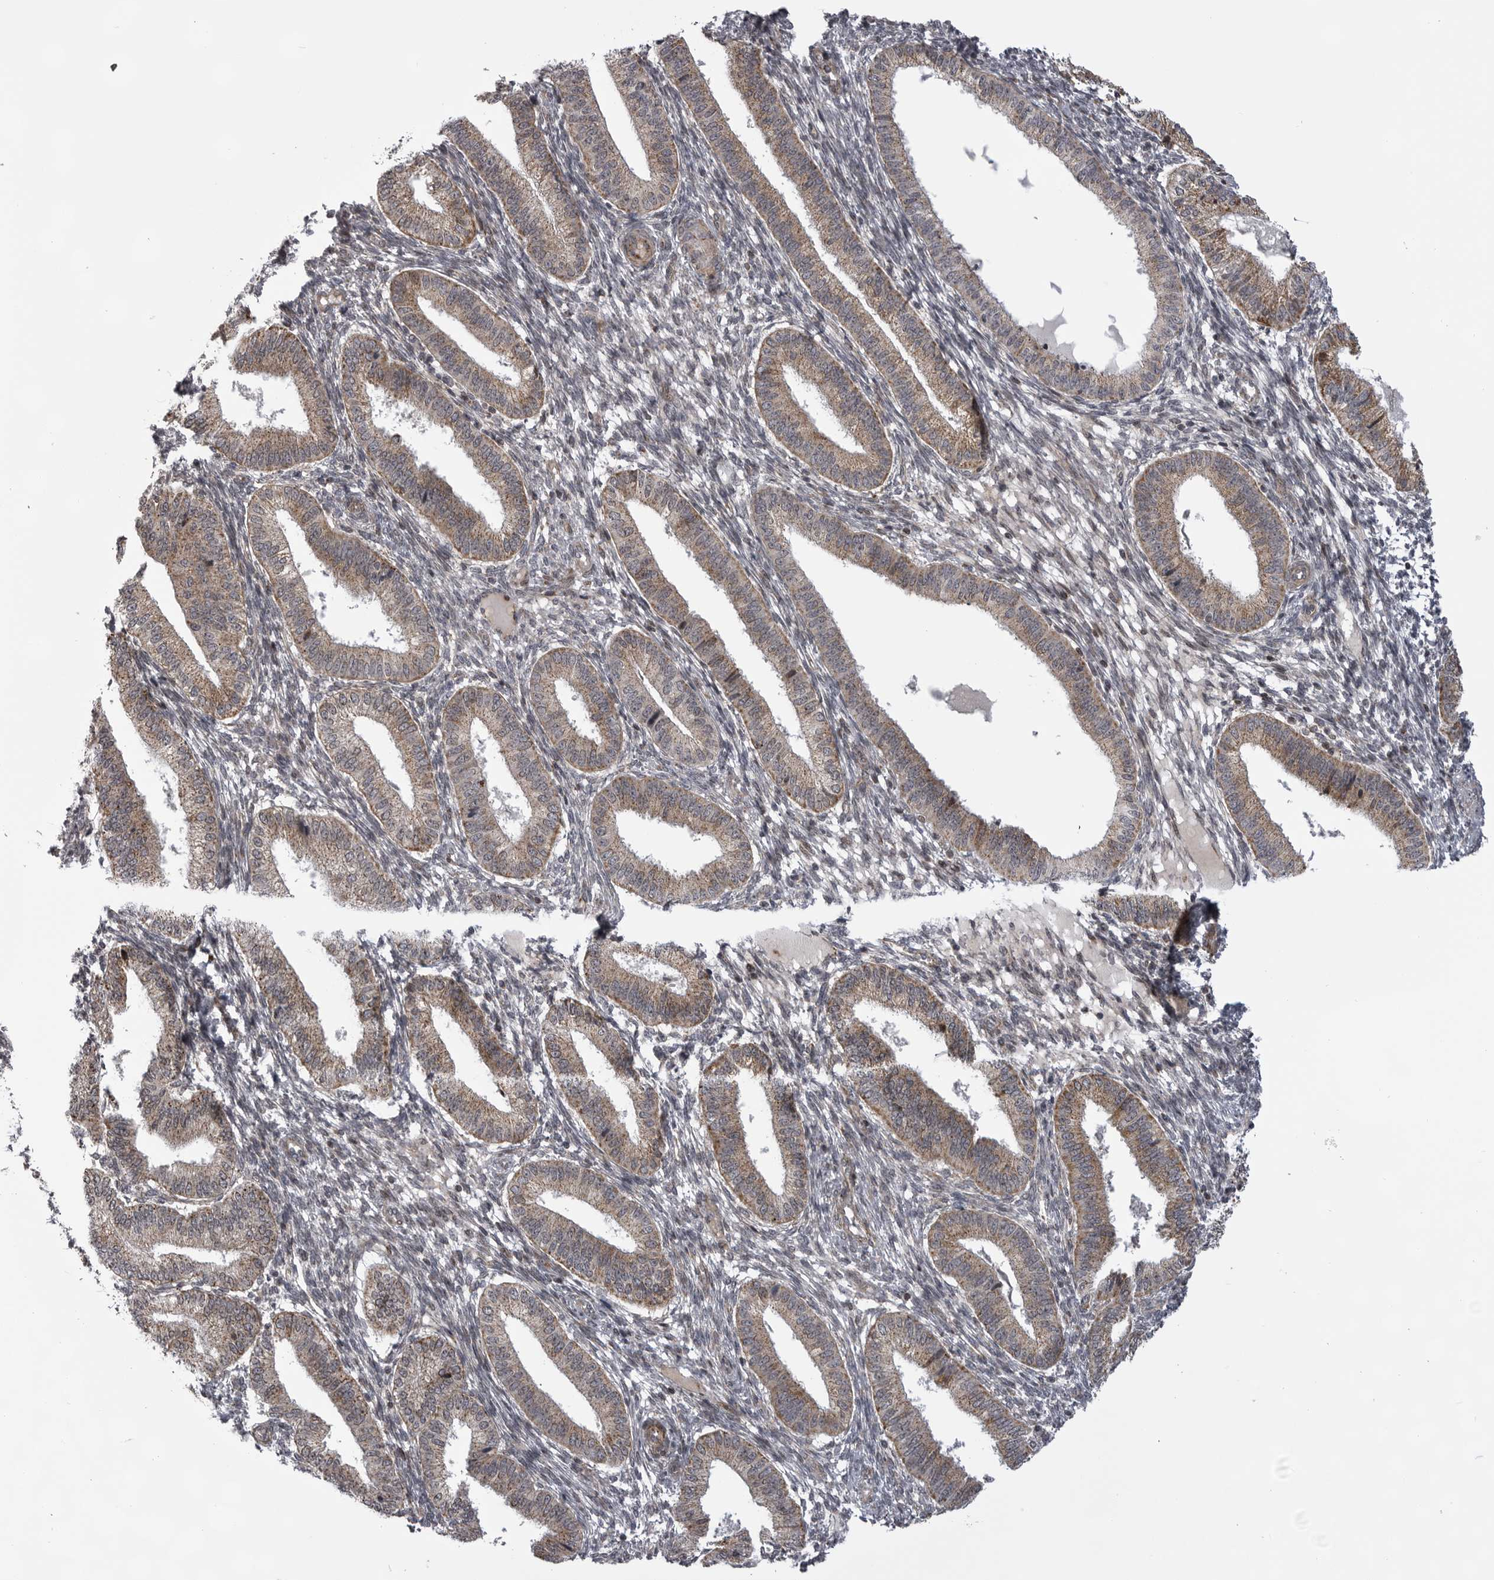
{"staining": {"intensity": "weak", "quantity": "25%-75%", "location": "cytoplasmic/membranous"}, "tissue": "endometrium", "cell_type": "Cells in endometrial stroma", "image_type": "normal", "snomed": [{"axis": "morphology", "description": "Normal tissue, NOS"}, {"axis": "topography", "description": "Endometrium"}], "caption": "Immunohistochemistry (IHC) staining of unremarkable endometrium, which exhibits low levels of weak cytoplasmic/membranous staining in approximately 25%-75% of cells in endometrial stroma indicating weak cytoplasmic/membranous protein positivity. The staining was performed using DAB (brown) for protein detection and nuclei were counterstained in hematoxylin (blue).", "gene": "TMPRSS11F", "patient": {"sex": "female", "age": 39}}